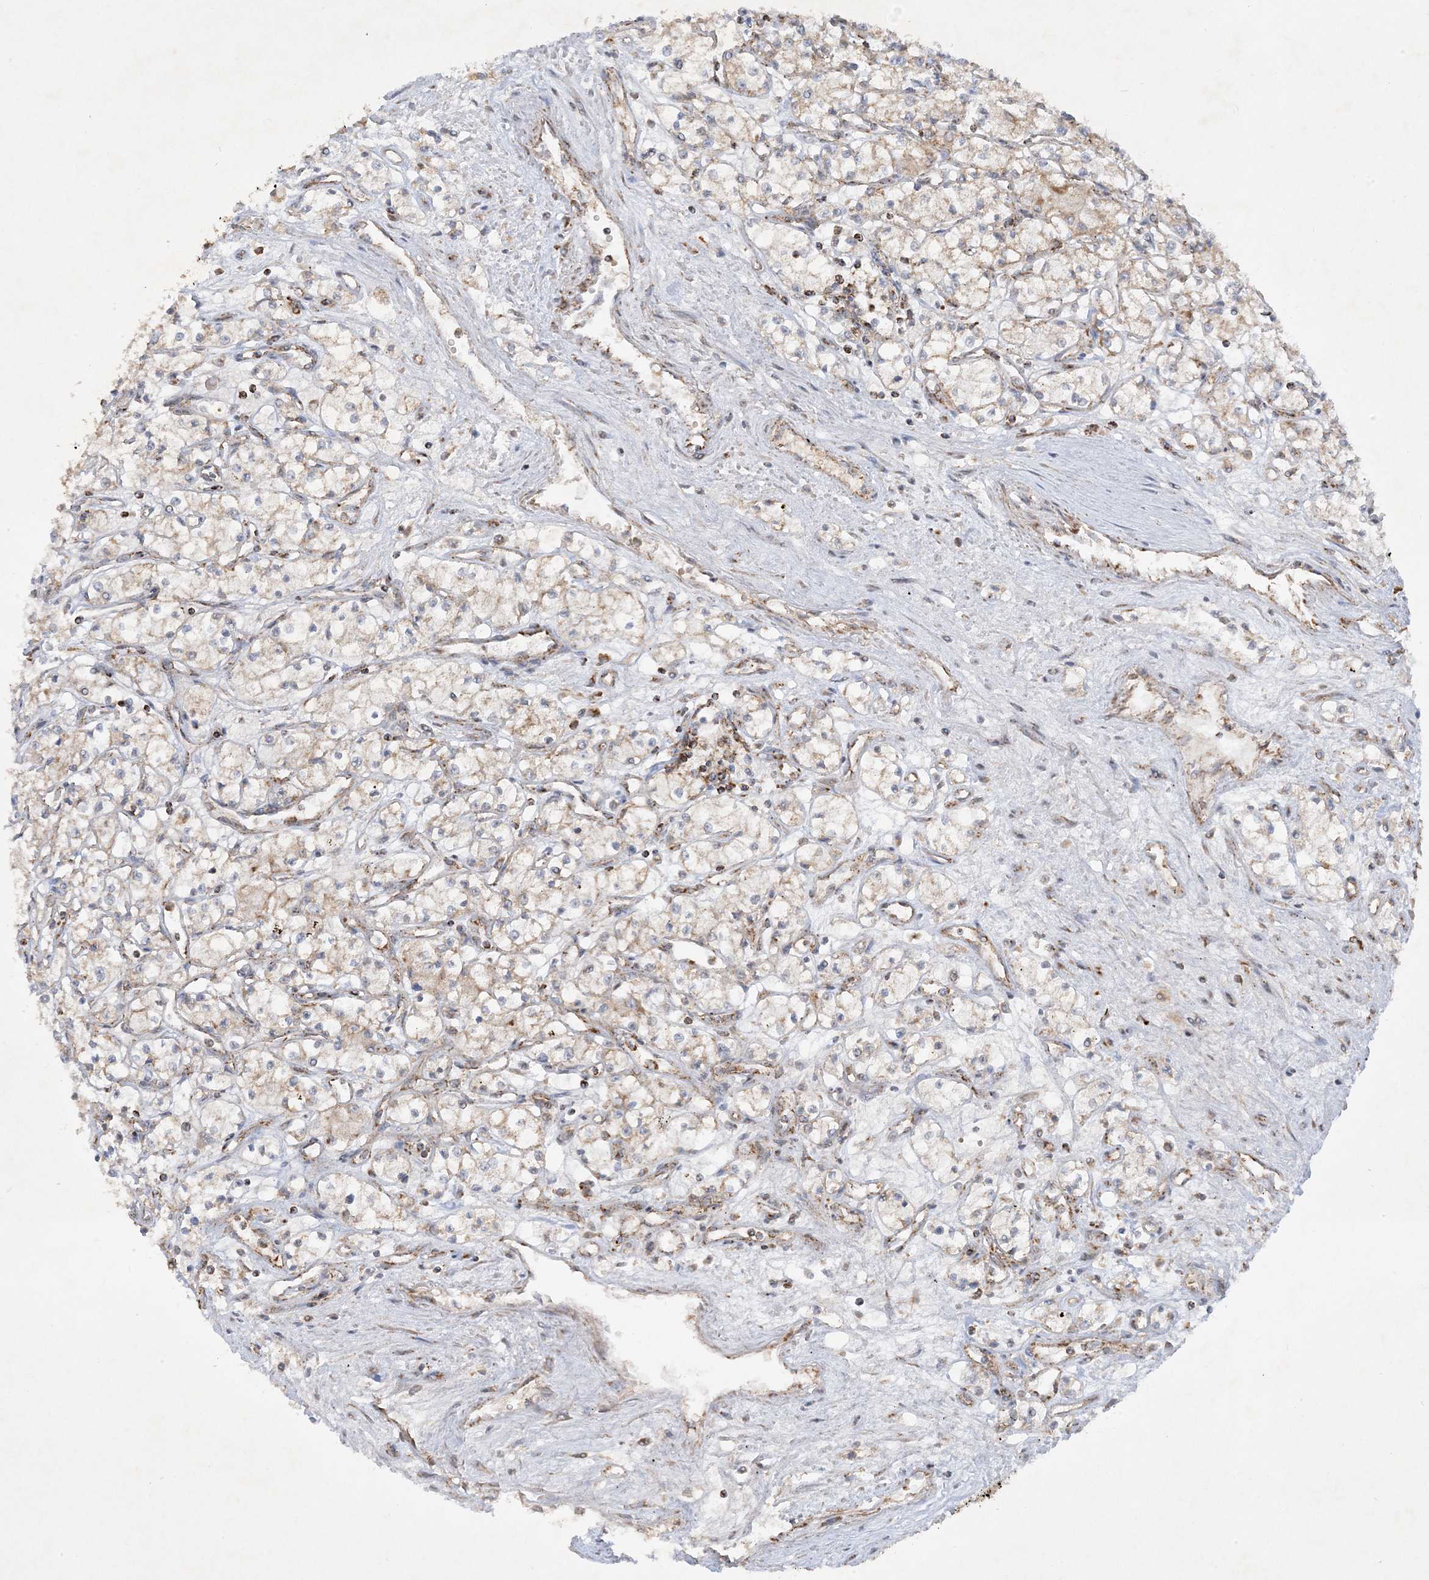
{"staining": {"intensity": "weak", "quantity": "25%-75%", "location": "cytoplasmic/membranous"}, "tissue": "renal cancer", "cell_type": "Tumor cells", "image_type": "cancer", "snomed": [{"axis": "morphology", "description": "Adenocarcinoma, NOS"}, {"axis": "topography", "description": "Kidney"}], "caption": "IHC of human adenocarcinoma (renal) displays low levels of weak cytoplasmic/membranous positivity in approximately 25%-75% of tumor cells.", "gene": "NDUFAF3", "patient": {"sex": "male", "age": 59}}